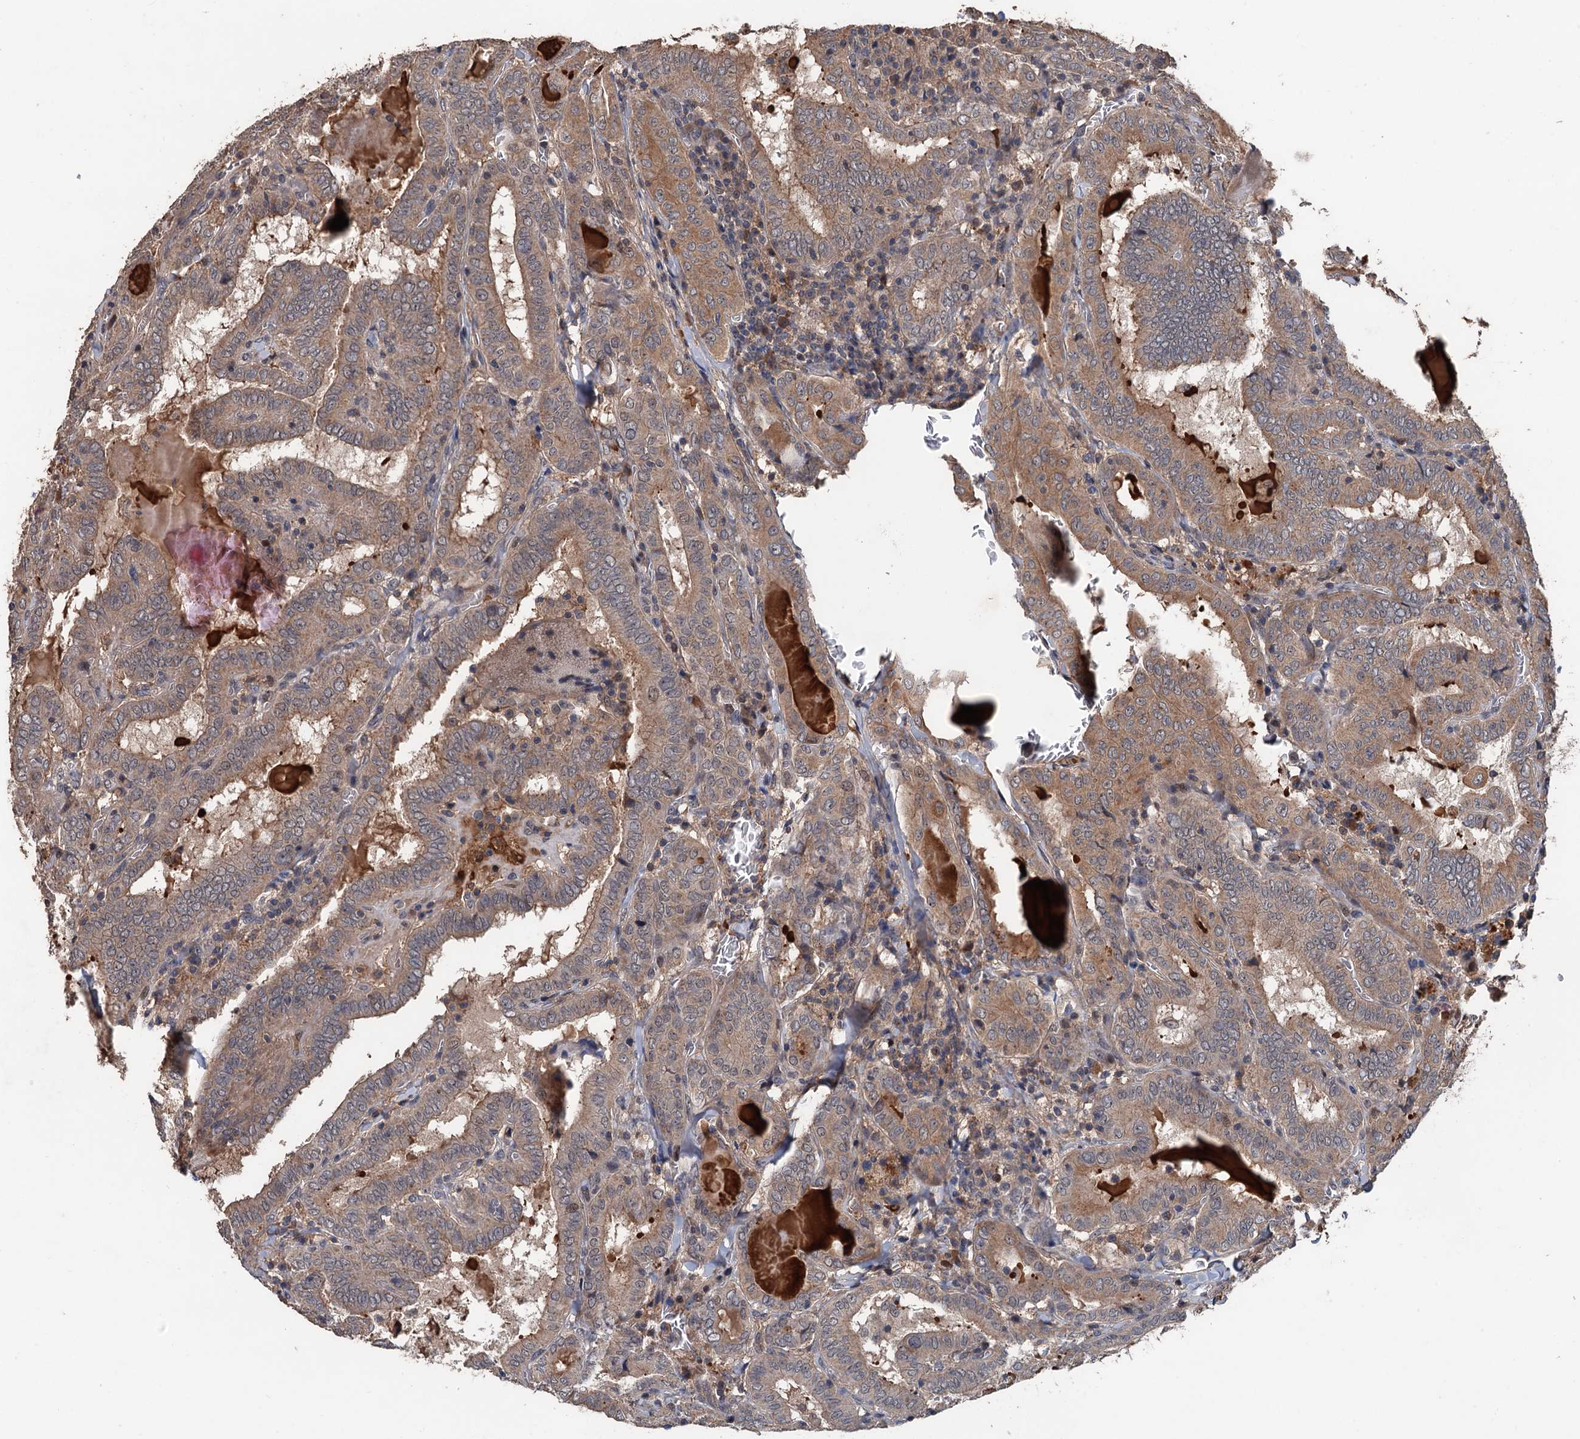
{"staining": {"intensity": "moderate", "quantity": "25%-75%", "location": "cytoplasmic/membranous"}, "tissue": "thyroid cancer", "cell_type": "Tumor cells", "image_type": "cancer", "snomed": [{"axis": "morphology", "description": "Papillary adenocarcinoma, NOS"}, {"axis": "topography", "description": "Thyroid gland"}], "caption": "About 25%-75% of tumor cells in human thyroid cancer display moderate cytoplasmic/membranous protein staining as visualized by brown immunohistochemical staining.", "gene": "ZNF438", "patient": {"sex": "female", "age": 72}}